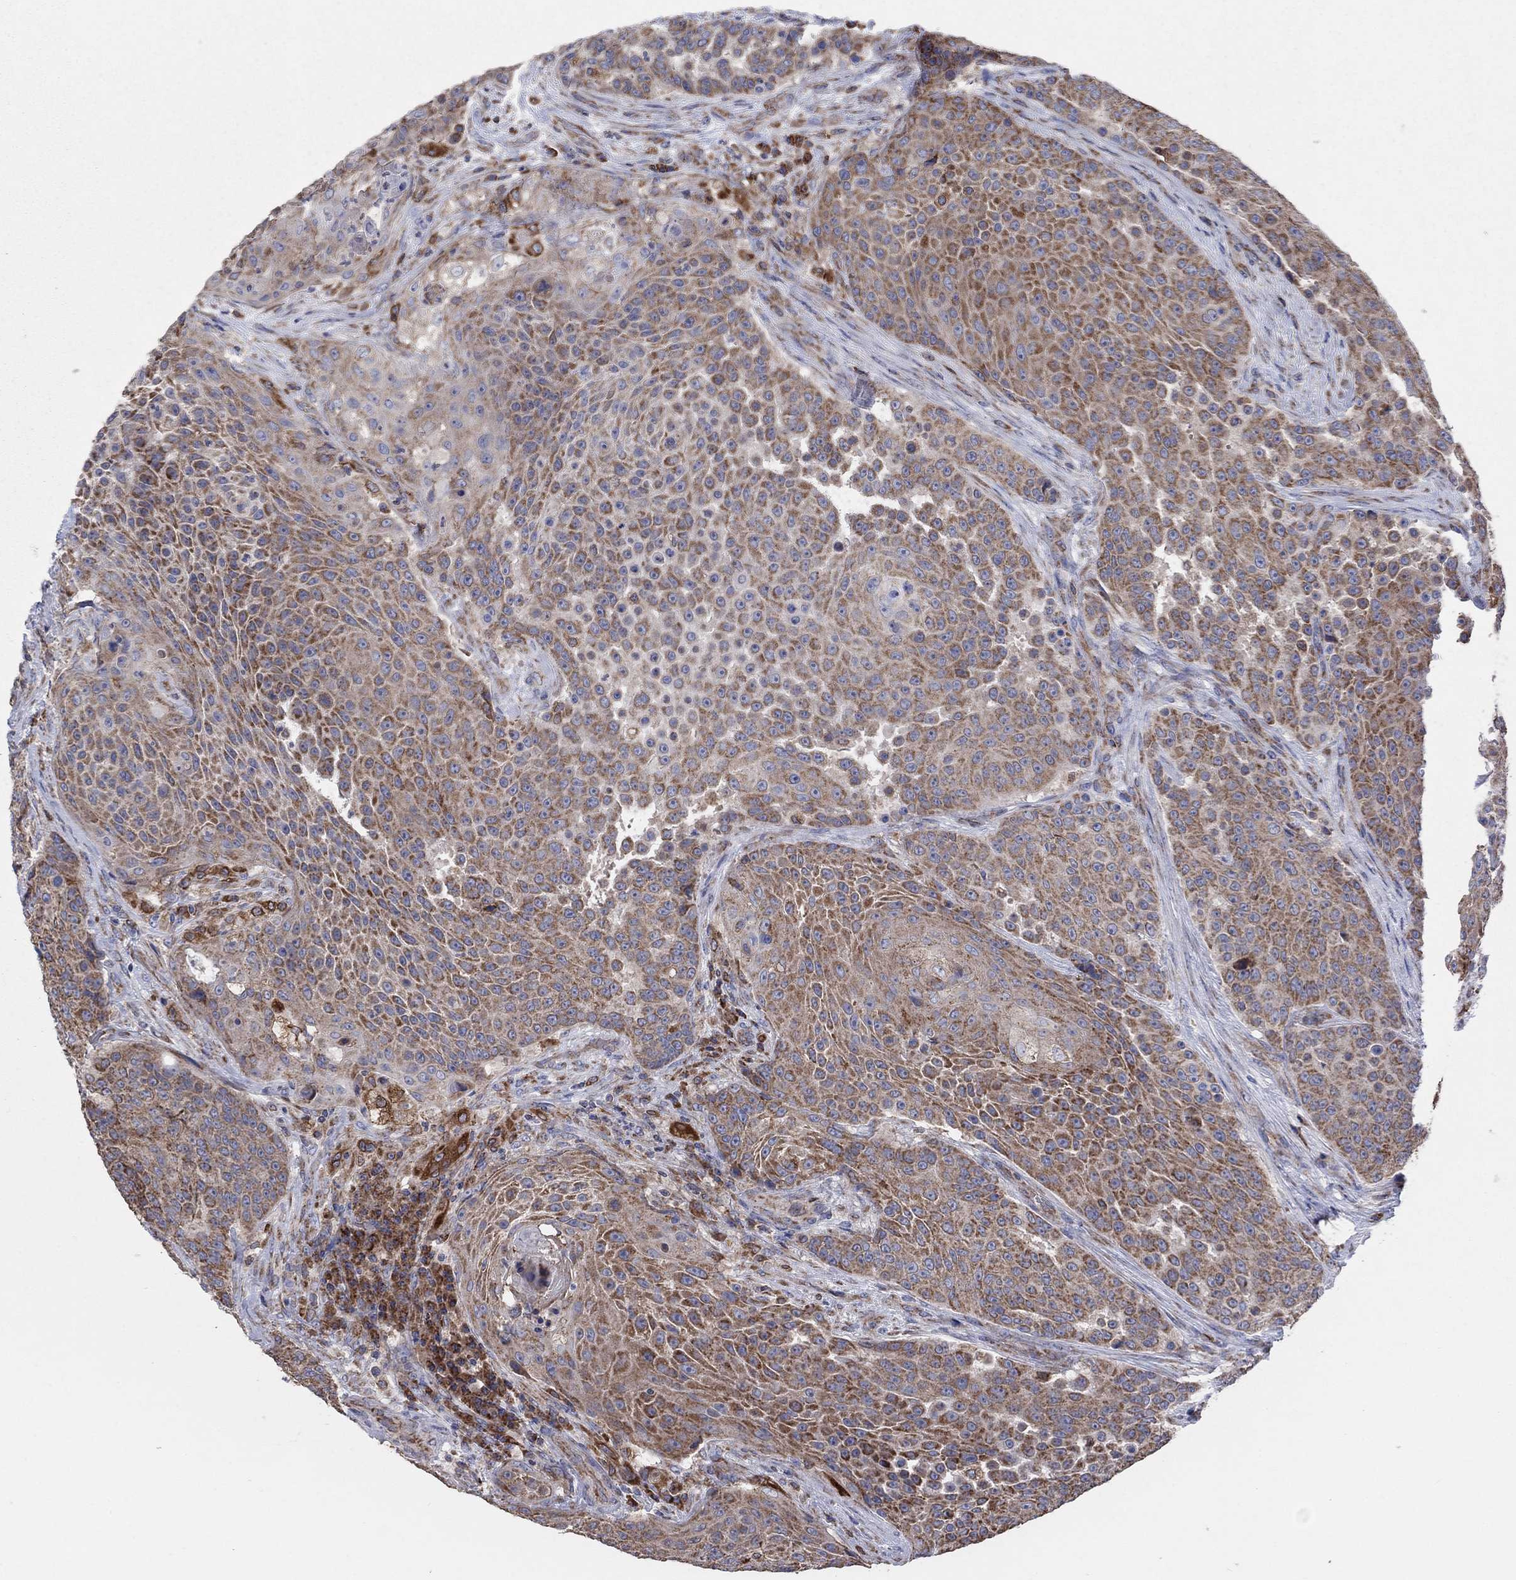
{"staining": {"intensity": "moderate", "quantity": ">75%", "location": "cytoplasmic/membranous"}, "tissue": "urothelial cancer", "cell_type": "Tumor cells", "image_type": "cancer", "snomed": [{"axis": "morphology", "description": "Urothelial carcinoma, High grade"}, {"axis": "topography", "description": "Urinary bladder"}], "caption": "Human urothelial cancer stained for a protein (brown) displays moderate cytoplasmic/membranous positive positivity in about >75% of tumor cells.", "gene": "NCEH1", "patient": {"sex": "female", "age": 63}}